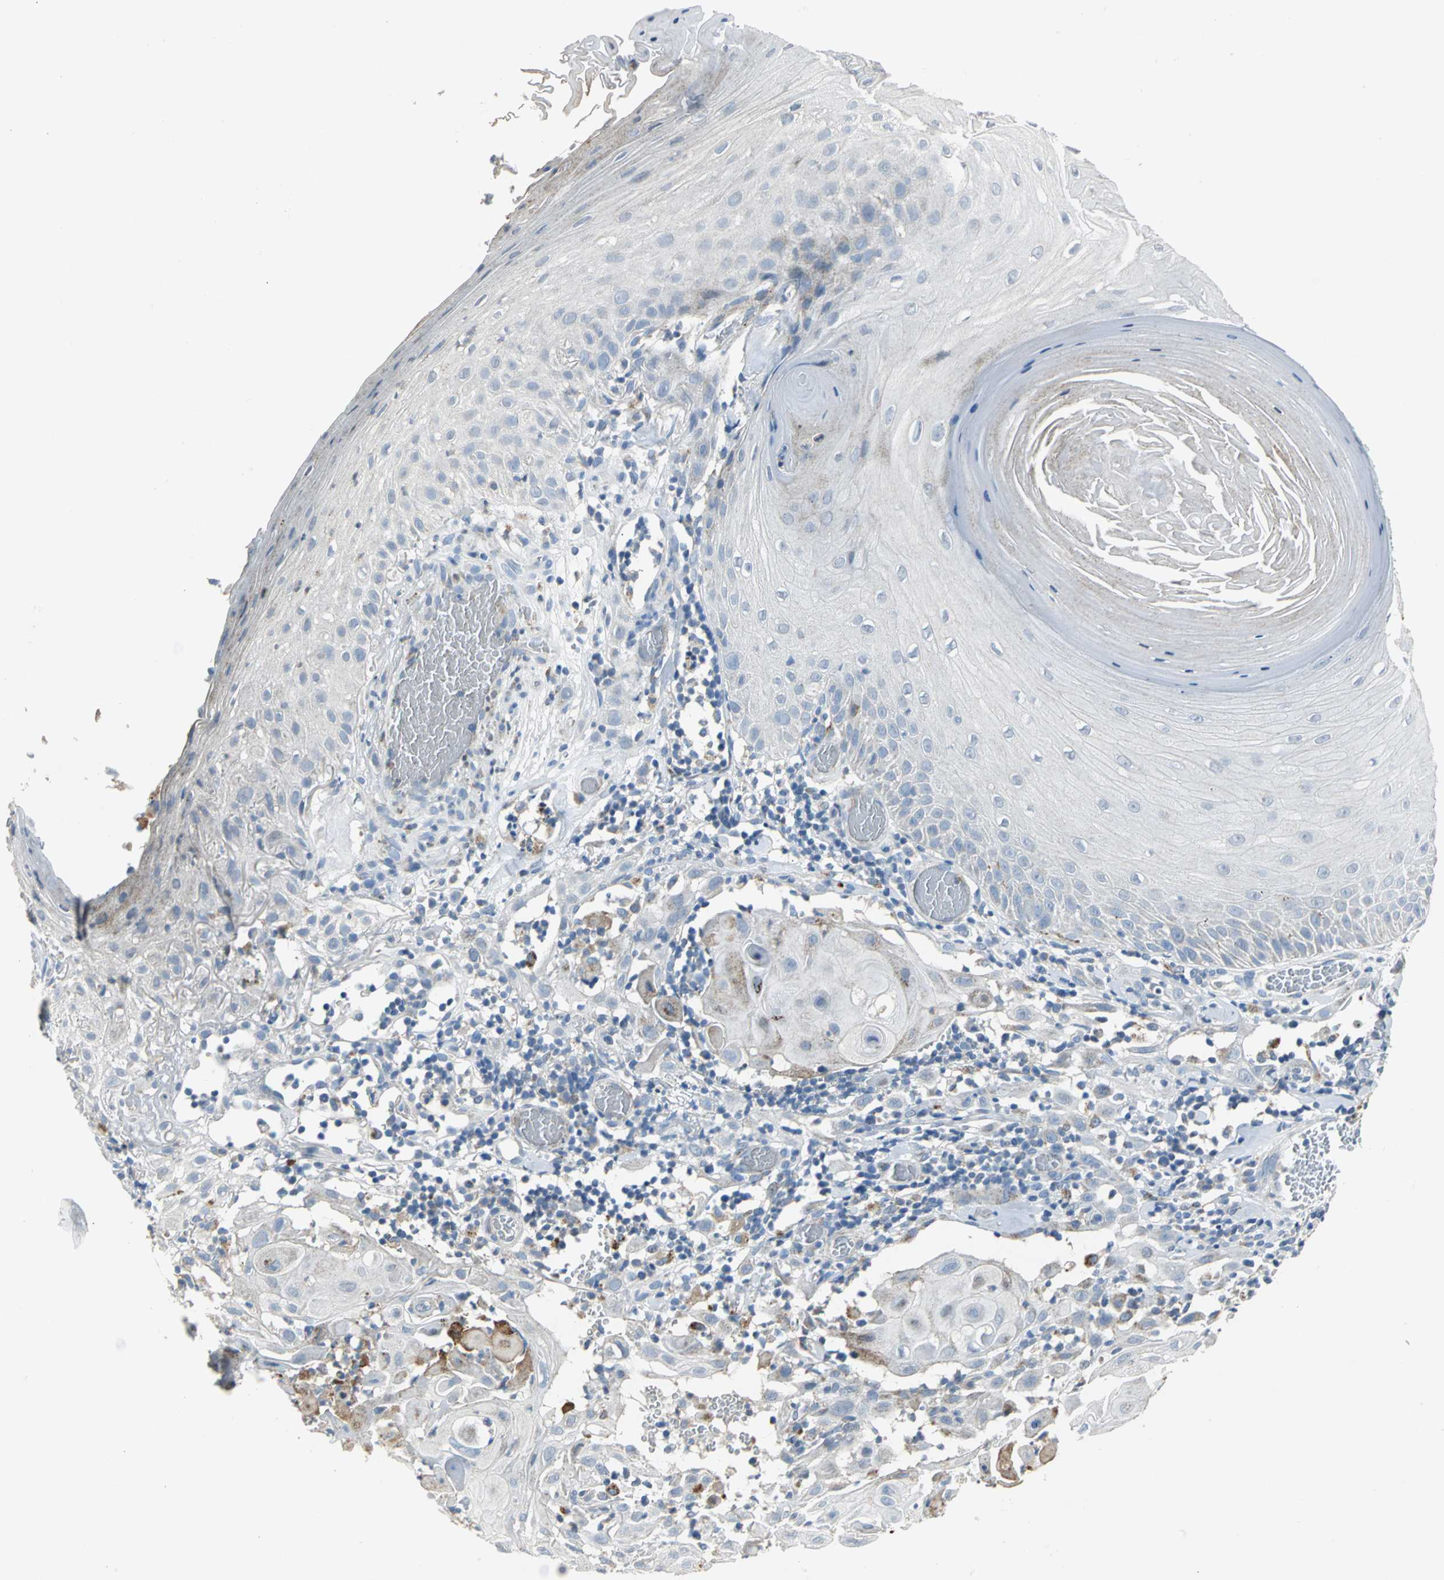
{"staining": {"intensity": "negative", "quantity": "none", "location": "none"}, "tissue": "skin cancer", "cell_type": "Tumor cells", "image_type": "cancer", "snomed": [{"axis": "morphology", "description": "Squamous cell carcinoma, NOS"}, {"axis": "topography", "description": "Skin"}], "caption": "Immunohistochemistry image of human skin cancer stained for a protein (brown), which displays no staining in tumor cells.", "gene": "SPPL2B", "patient": {"sex": "male", "age": 24}}